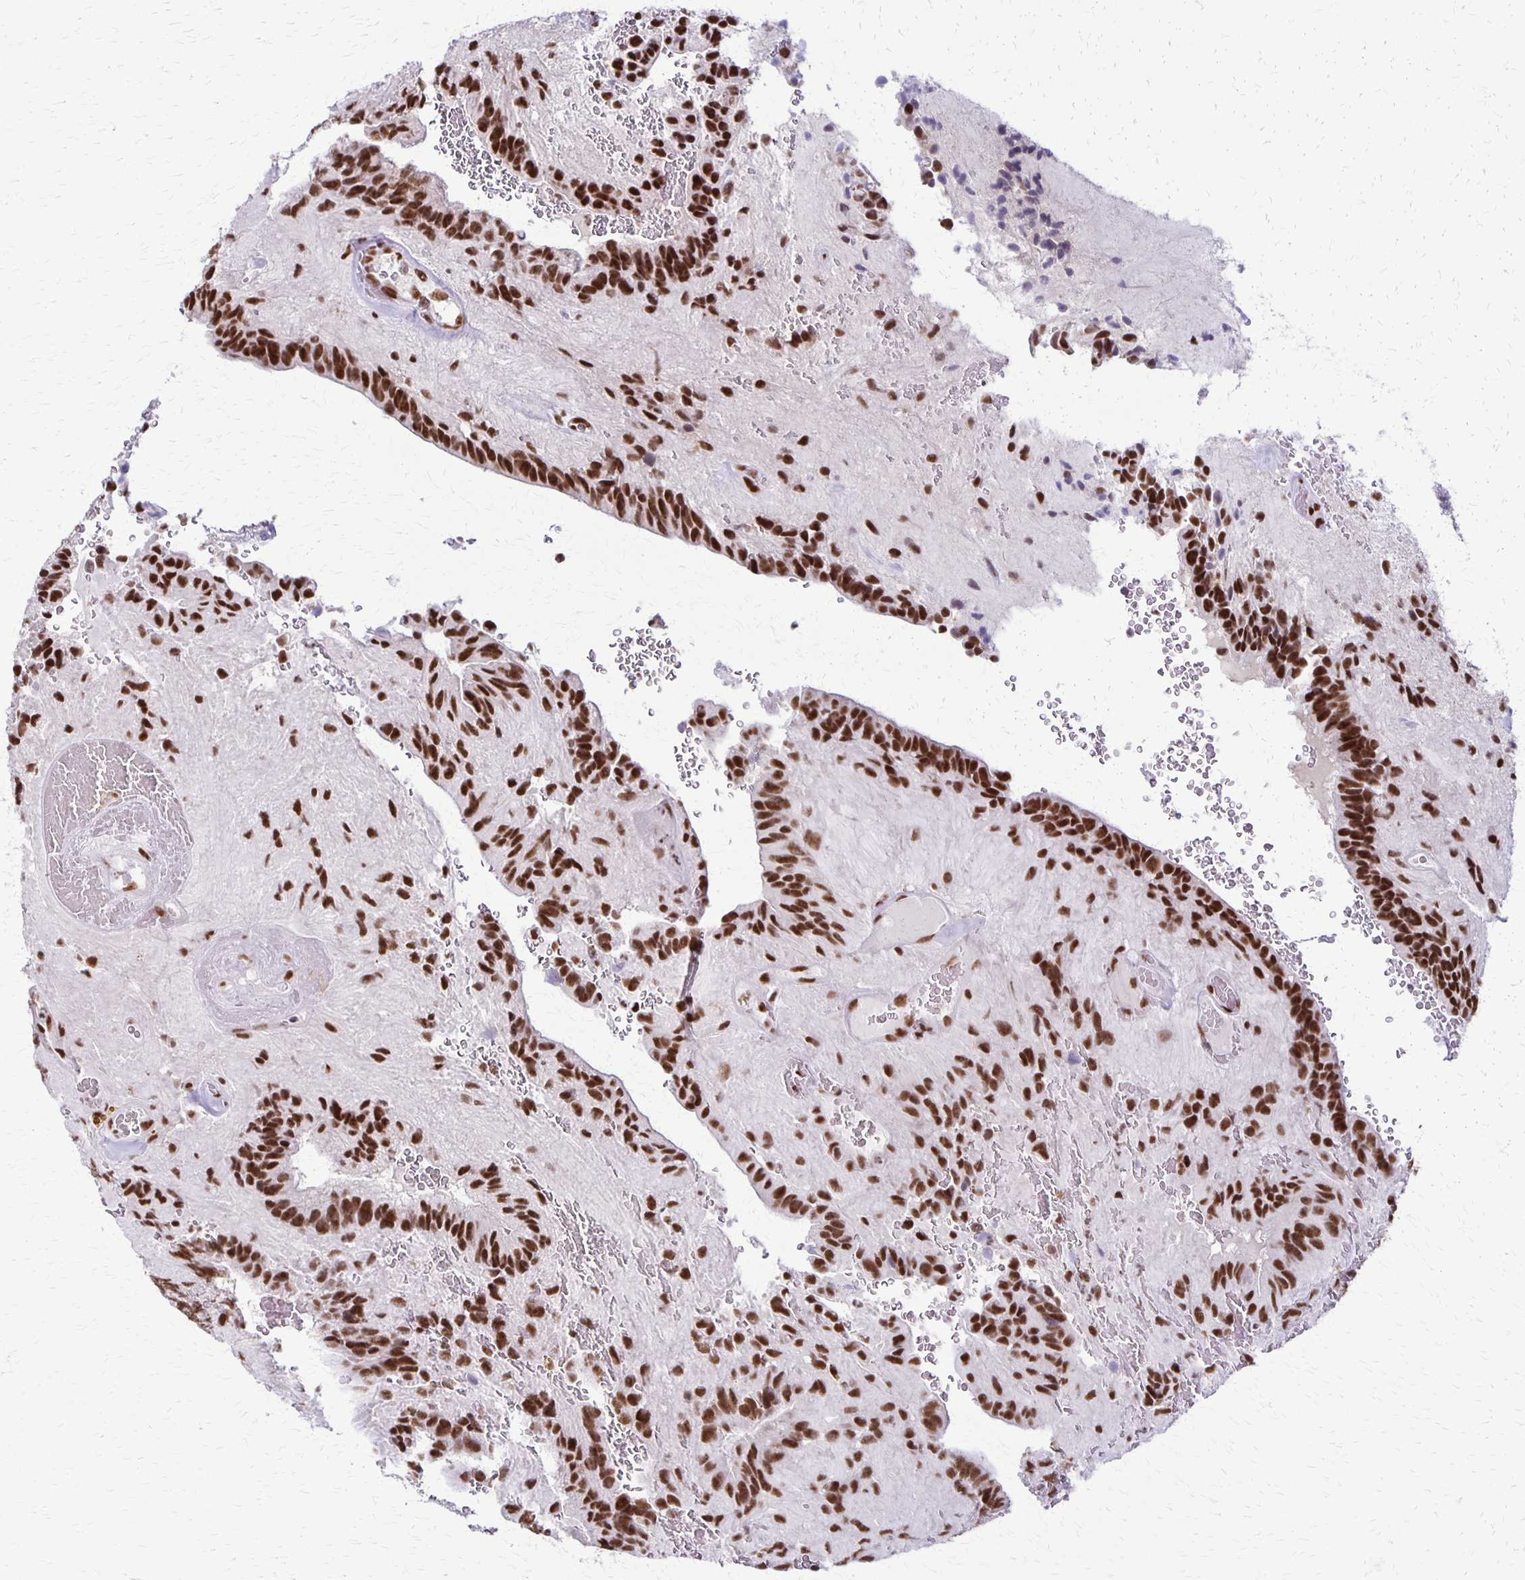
{"staining": {"intensity": "strong", "quantity": ">75%", "location": "nuclear"}, "tissue": "glioma", "cell_type": "Tumor cells", "image_type": "cancer", "snomed": [{"axis": "morphology", "description": "Glioma, malignant, Low grade"}, {"axis": "topography", "description": "Brain"}], "caption": "DAB (3,3'-diaminobenzidine) immunohistochemical staining of human glioma shows strong nuclear protein positivity in about >75% of tumor cells.", "gene": "XRCC6", "patient": {"sex": "male", "age": 31}}